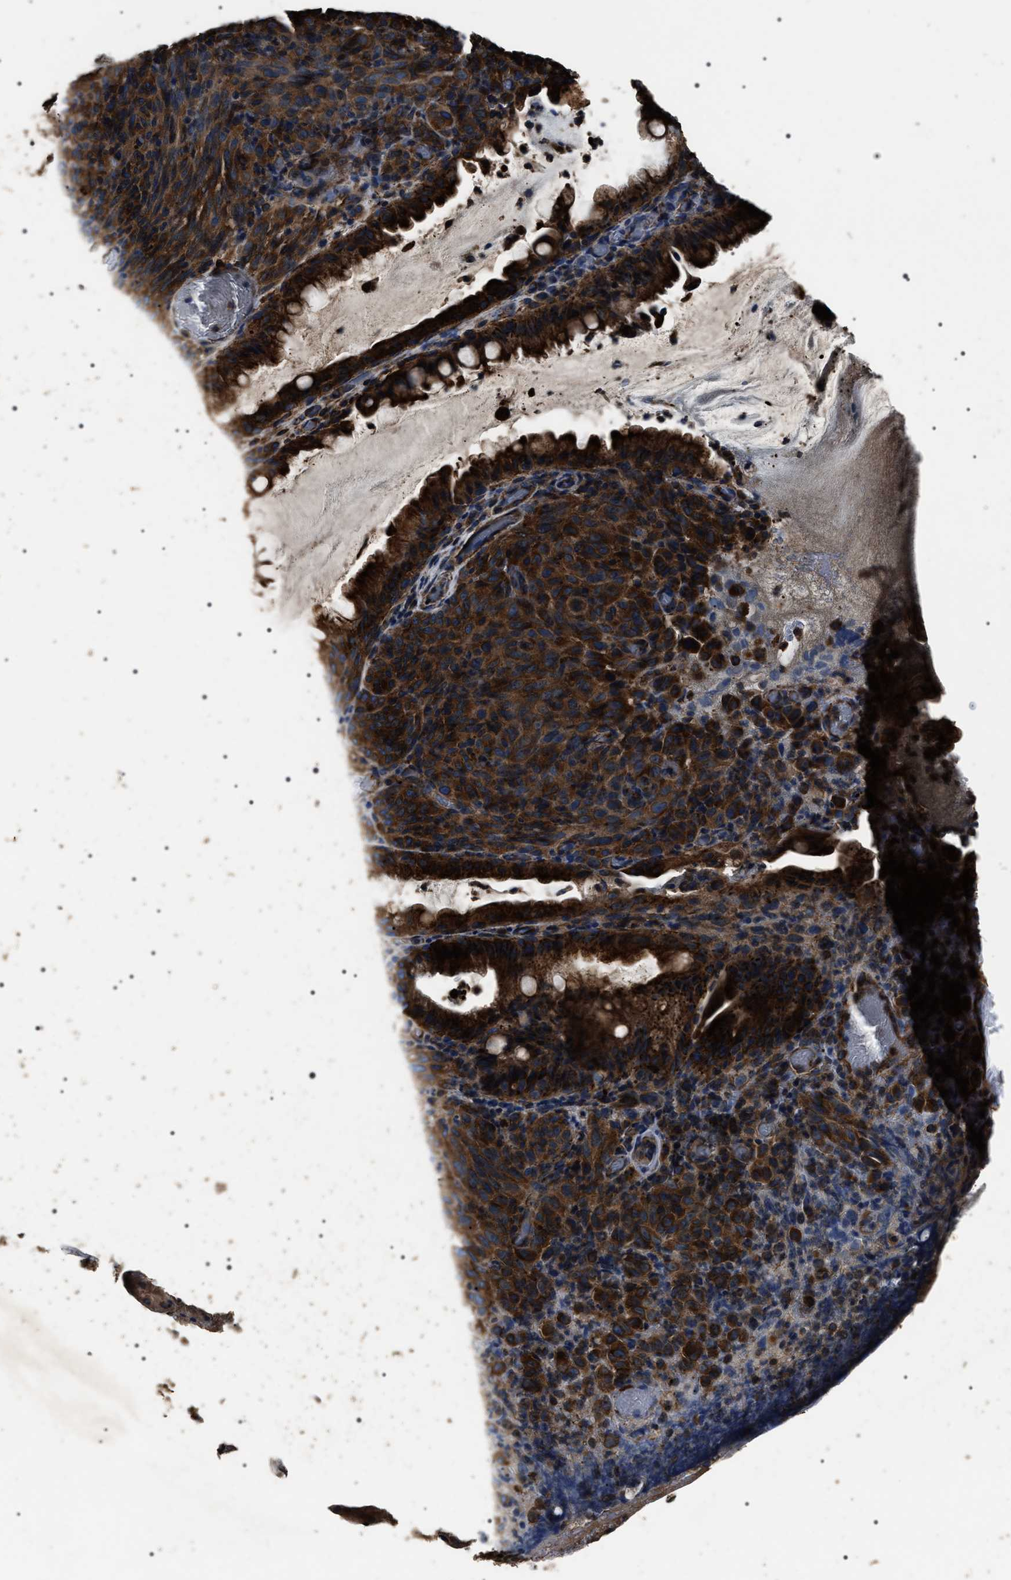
{"staining": {"intensity": "strong", "quantity": ">75%", "location": "cytoplasmic/membranous"}, "tissue": "melanoma", "cell_type": "Tumor cells", "image_type": "cancer", "snomed": [{"axis": "morphology", "description": "Malignant melanoma, NOS"}, {"axis": "topography", "description": "Rectum"}], "caption": "This micrograph demonstrates IHC staining of human malignant melanoma, with high strong cytoplasmic/membranous staining in approximately >75% of tumor cells.", "gene": "HSCB", "patient": {"sex": "female", "age": 81}}